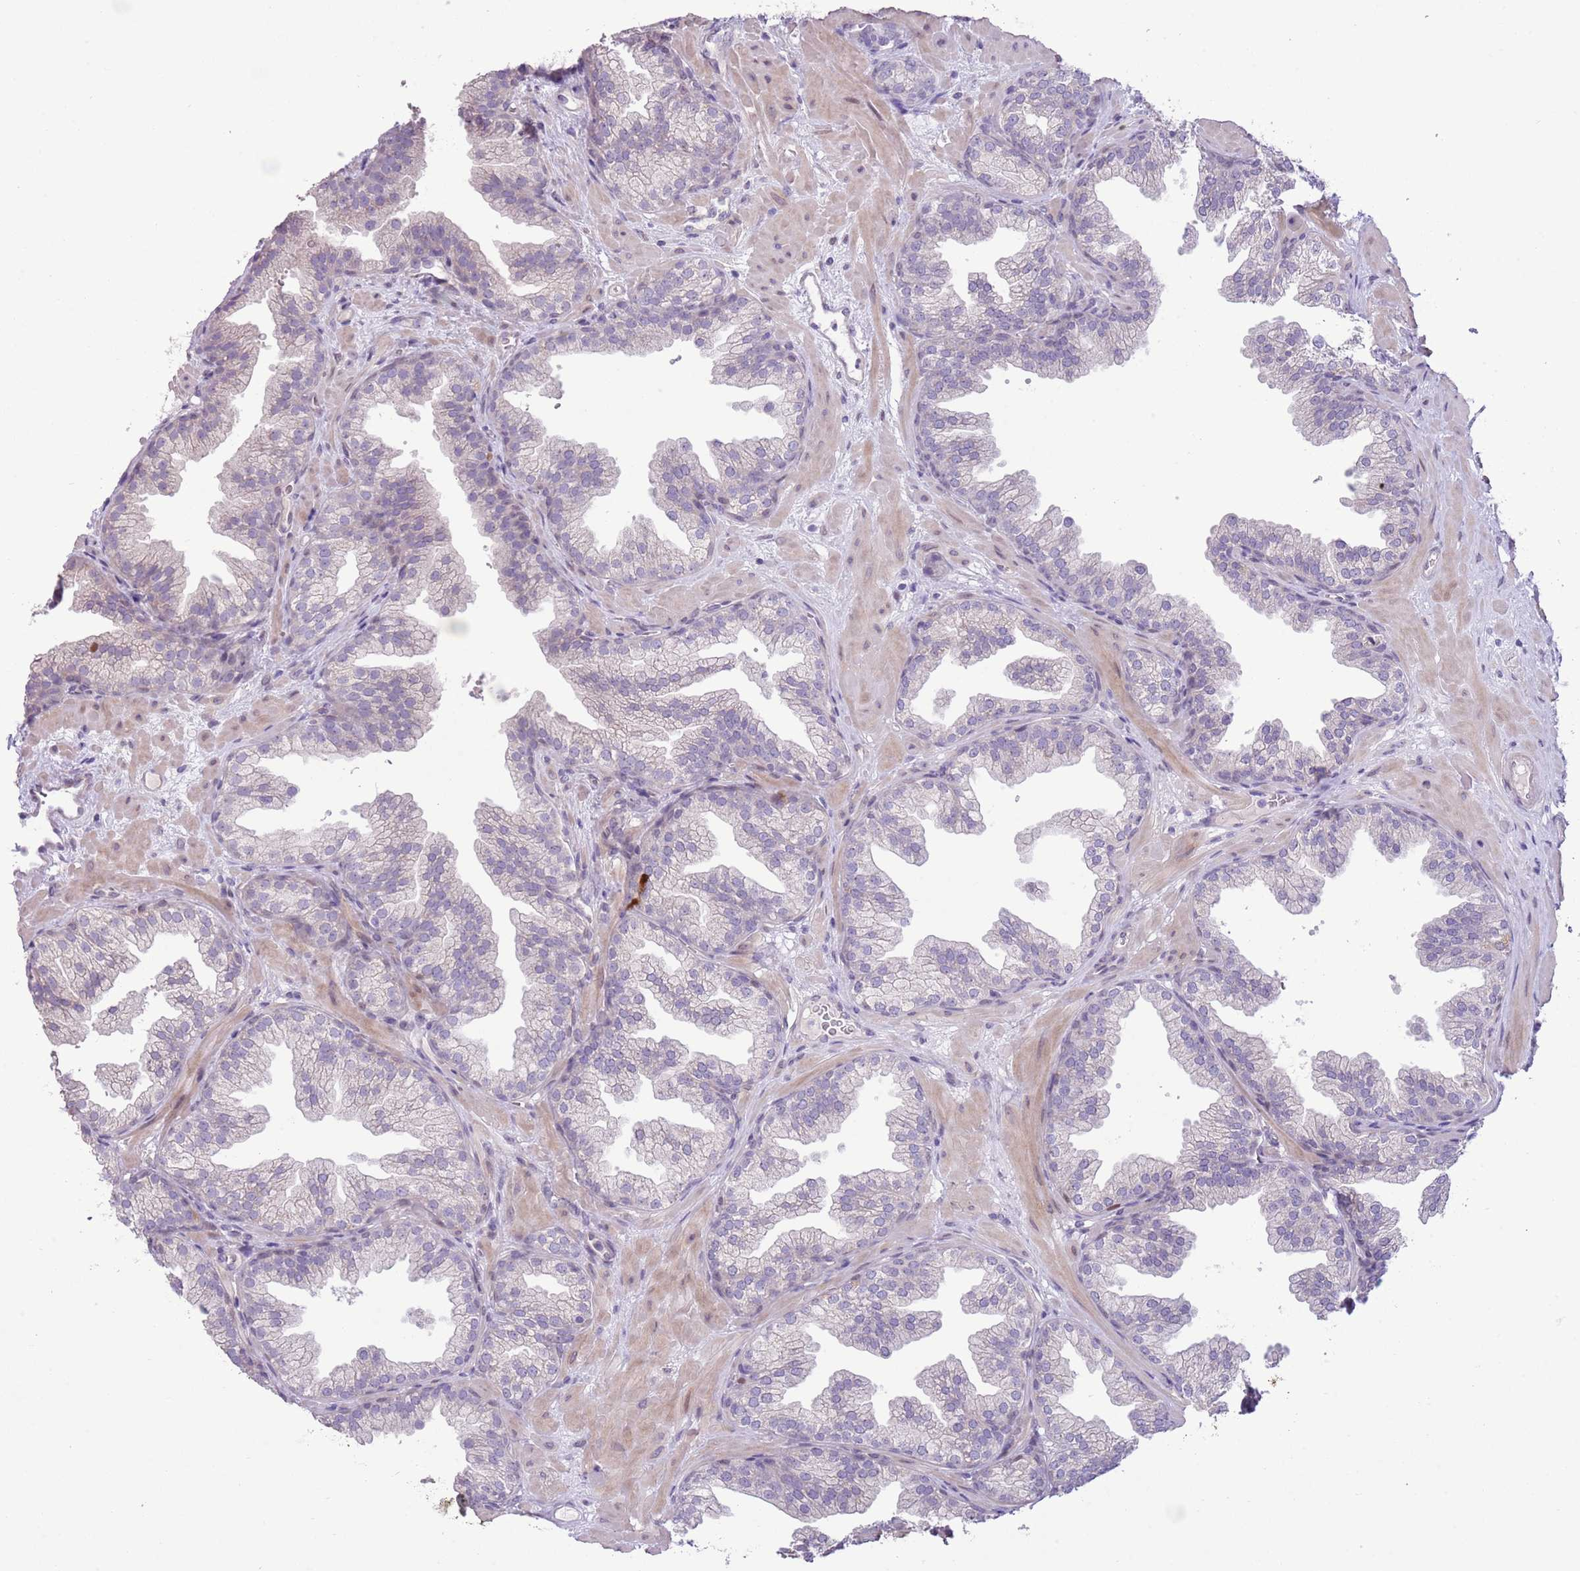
{"staining": {"intensity": "negative", "quantity": "none", "location": "none"}, "tissue": "prostate", "cell_type": "Glandular cells", "image_type": "normal", "snomed": [{"axis": "morphology", "description": "Normal tissue, NOS"}, {"axis": "topography", "description": "Prostate"}], "caption": "This image is of benign prostate stained with immunohistochemistry (IHC) to label a protein in brown with the nuclei are counter-stained blue. There is no positivity in glandular cells.", "gene": "CCND2", "patient": {"sex": "male", "age": 37}}